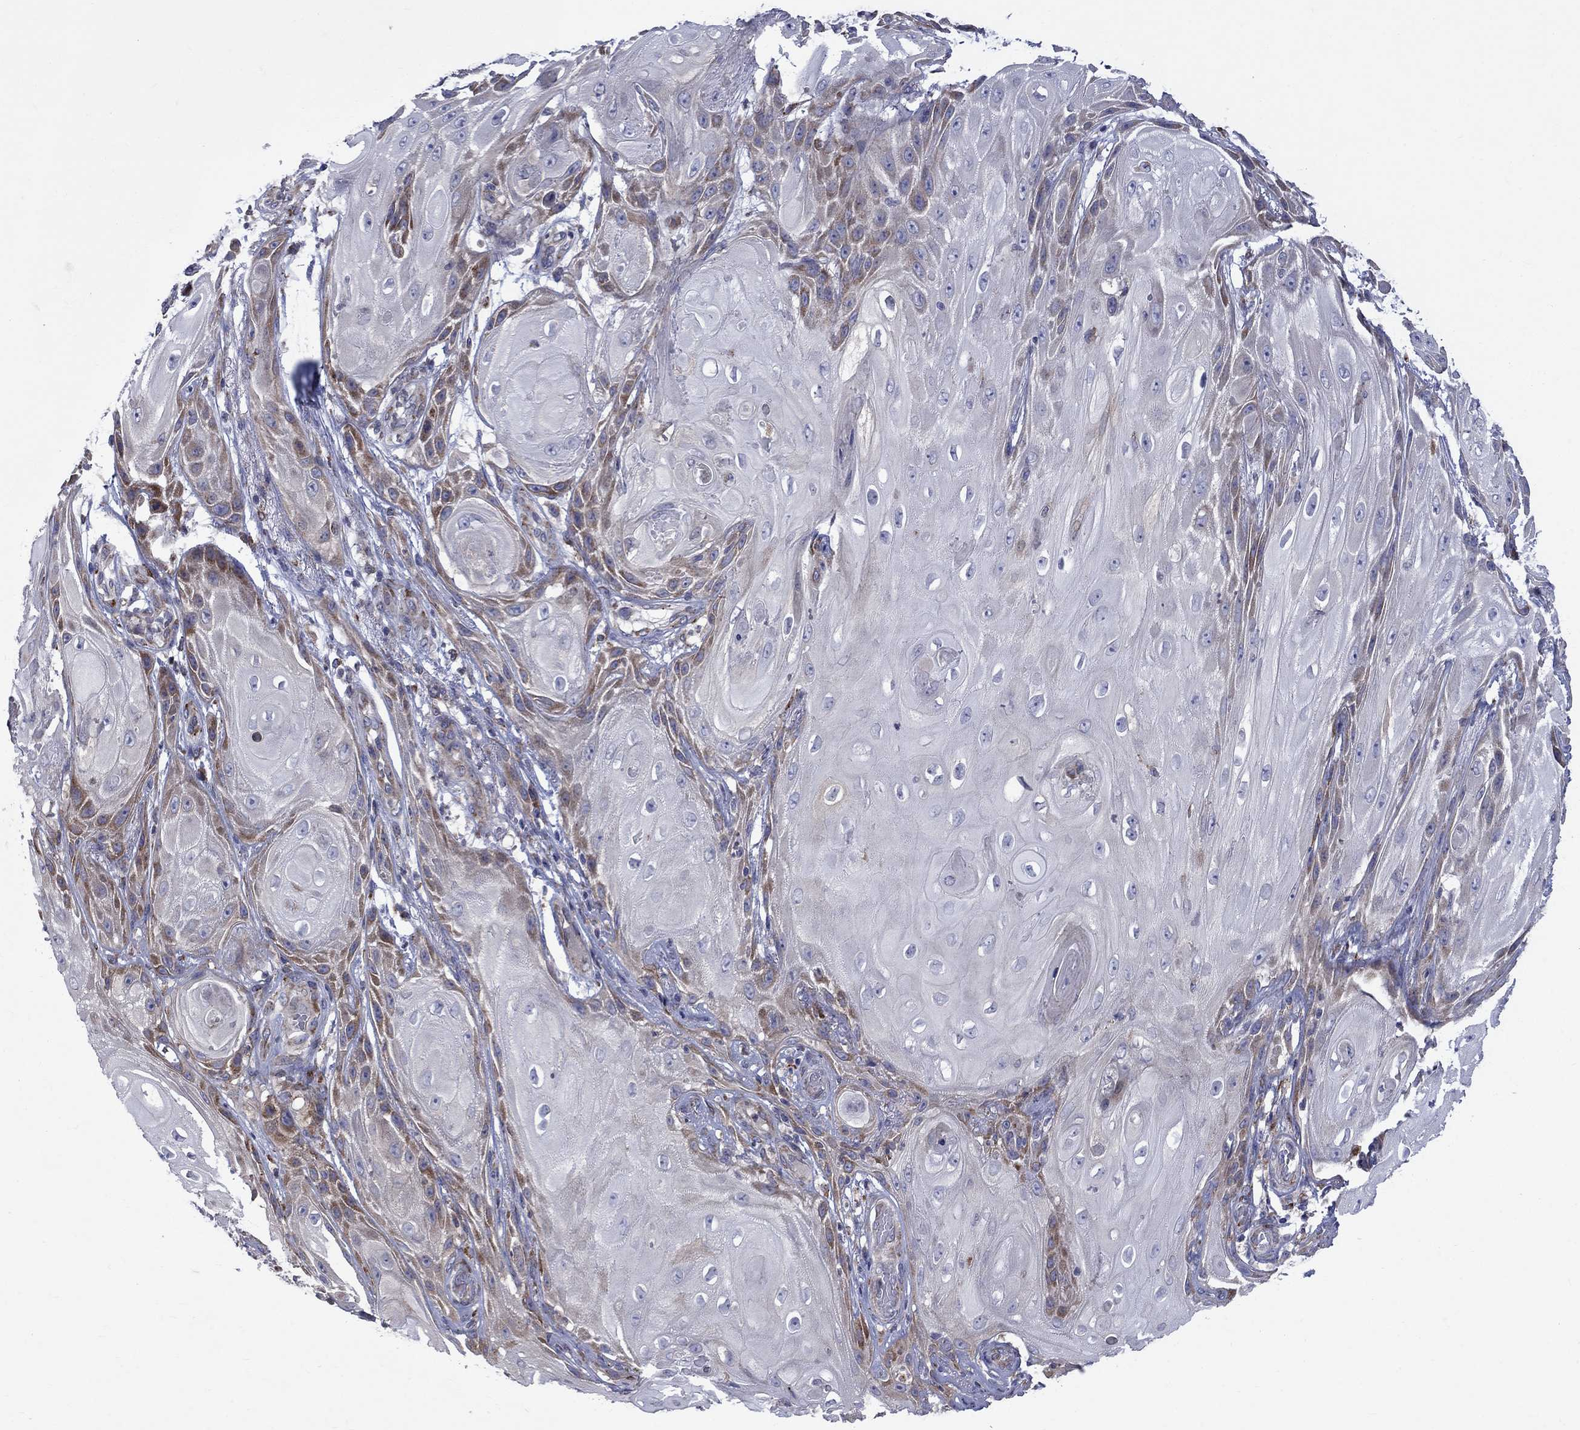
{"staining": {"intensity": "moderate", "quantity": "<25%", "location": "cytoplasmic/membranous"}, "tissue": "skin cancer", "cell_type": "Tumor cells", "image_type": "cancer", "snomed": [{"axis": "morphology", "description": "Squamous cell carcinoma, NOS"}, {"axis": "topography", "description": "Skin"}], "caption": "The image displays immunohistochemical staining of skin cancer. There is moderate cytoplasmic/membranous expression is appreciated in about <25% of tumor cells.", "gene": "ASNS", "patient": {"sex": "male", "age": 62}}